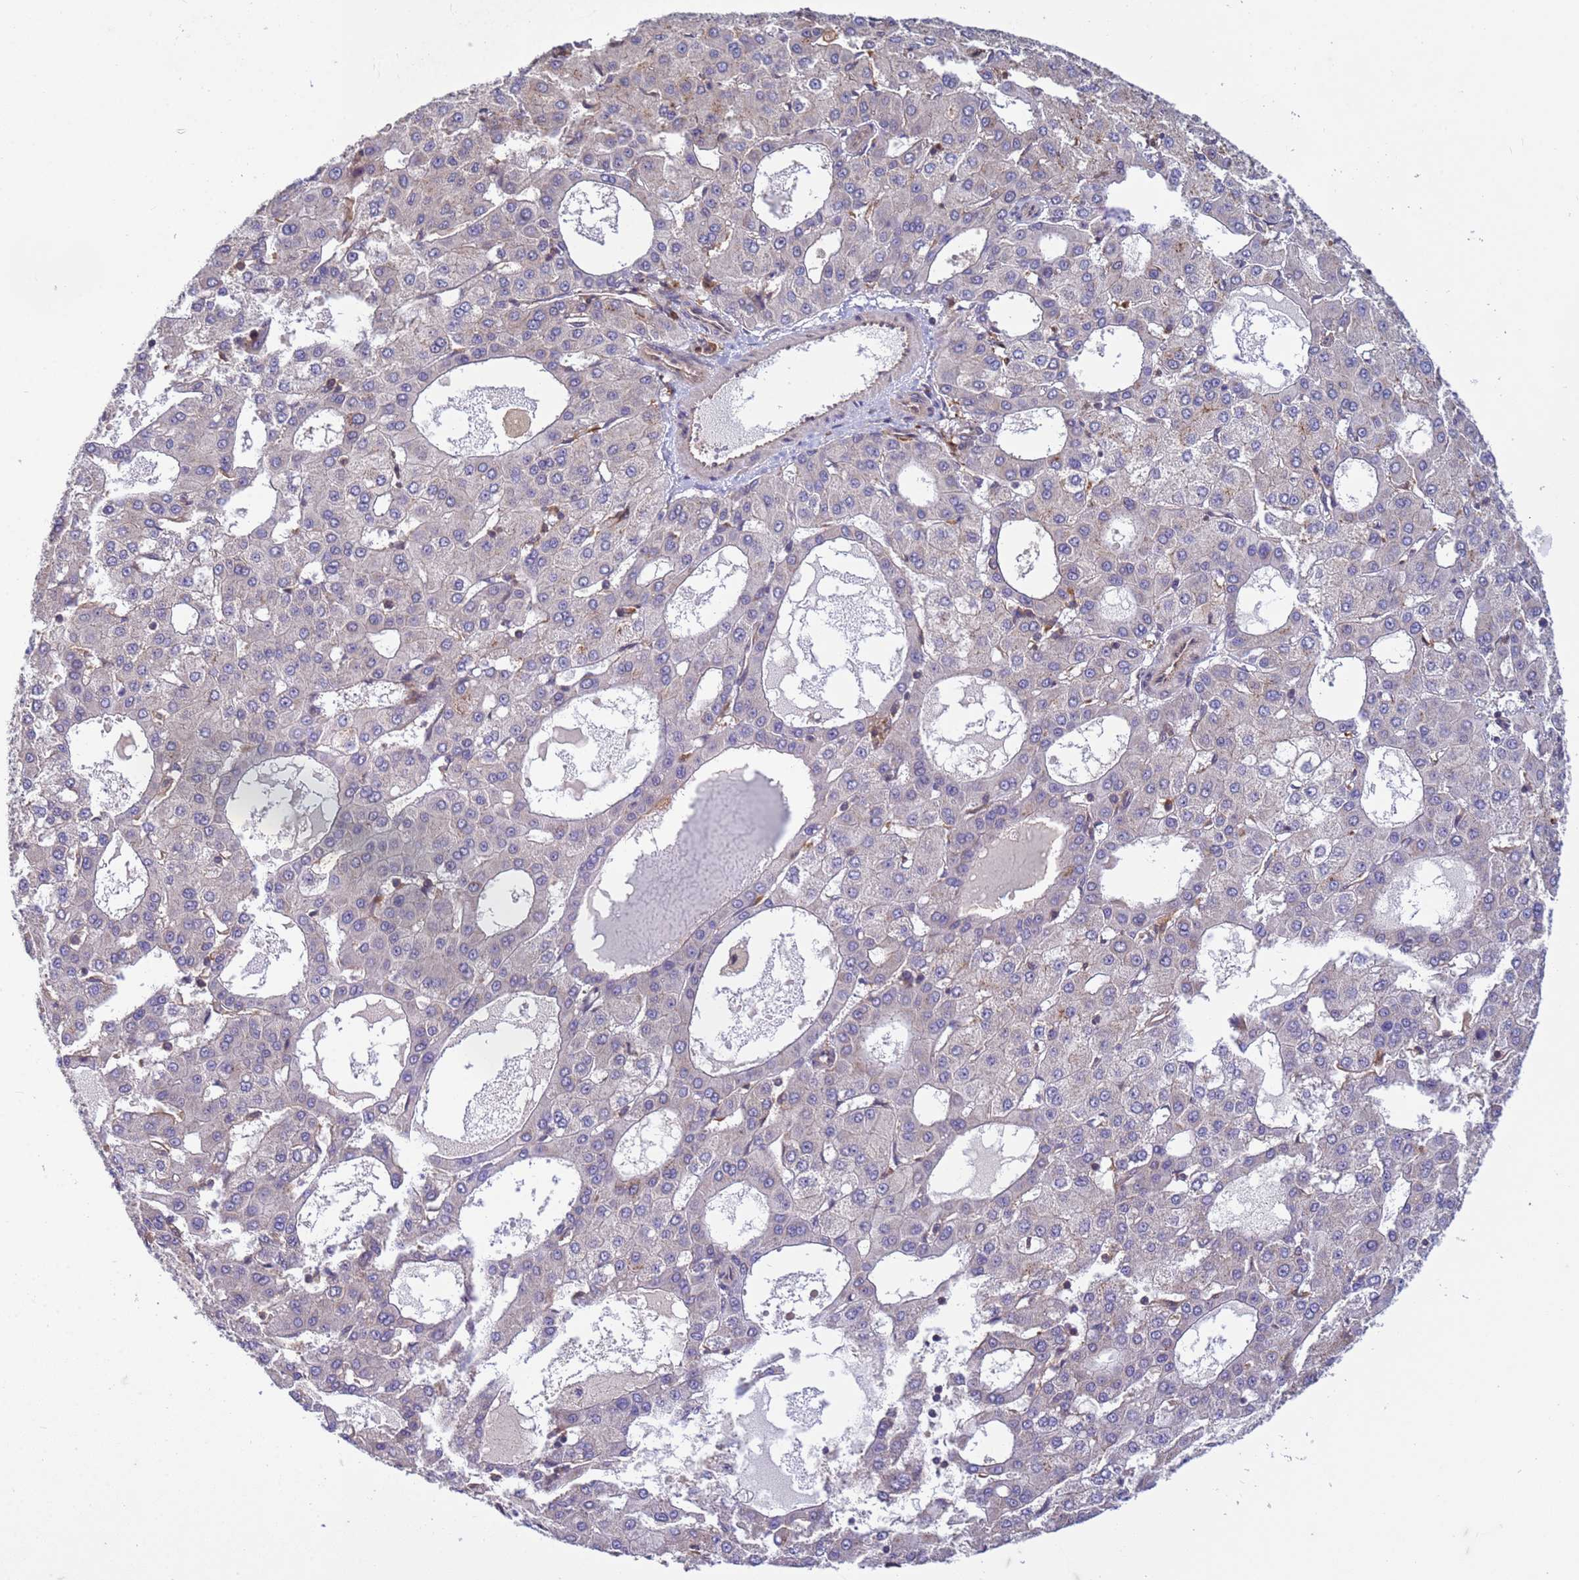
{"staining": {"intensity": "negative", "quantity": "none", "location": "none"}, "tissue": "liver cancer", "cell_type": "Tumor cells", "image_type": "cancer", "snomed": [{"axis": "morphology", "description": "Carcinoma, Hepatocellular, NOS"}, {"axis": "topography", "description": "Liver"}], "caption": "Liver hepatocellular carcinoma stained for a protein using immunohistochemistry (IHC) demonstrates no positivity tumor cells.", "gene": "NPEPPS", "patient": {"sex": "male", "age": 47}}